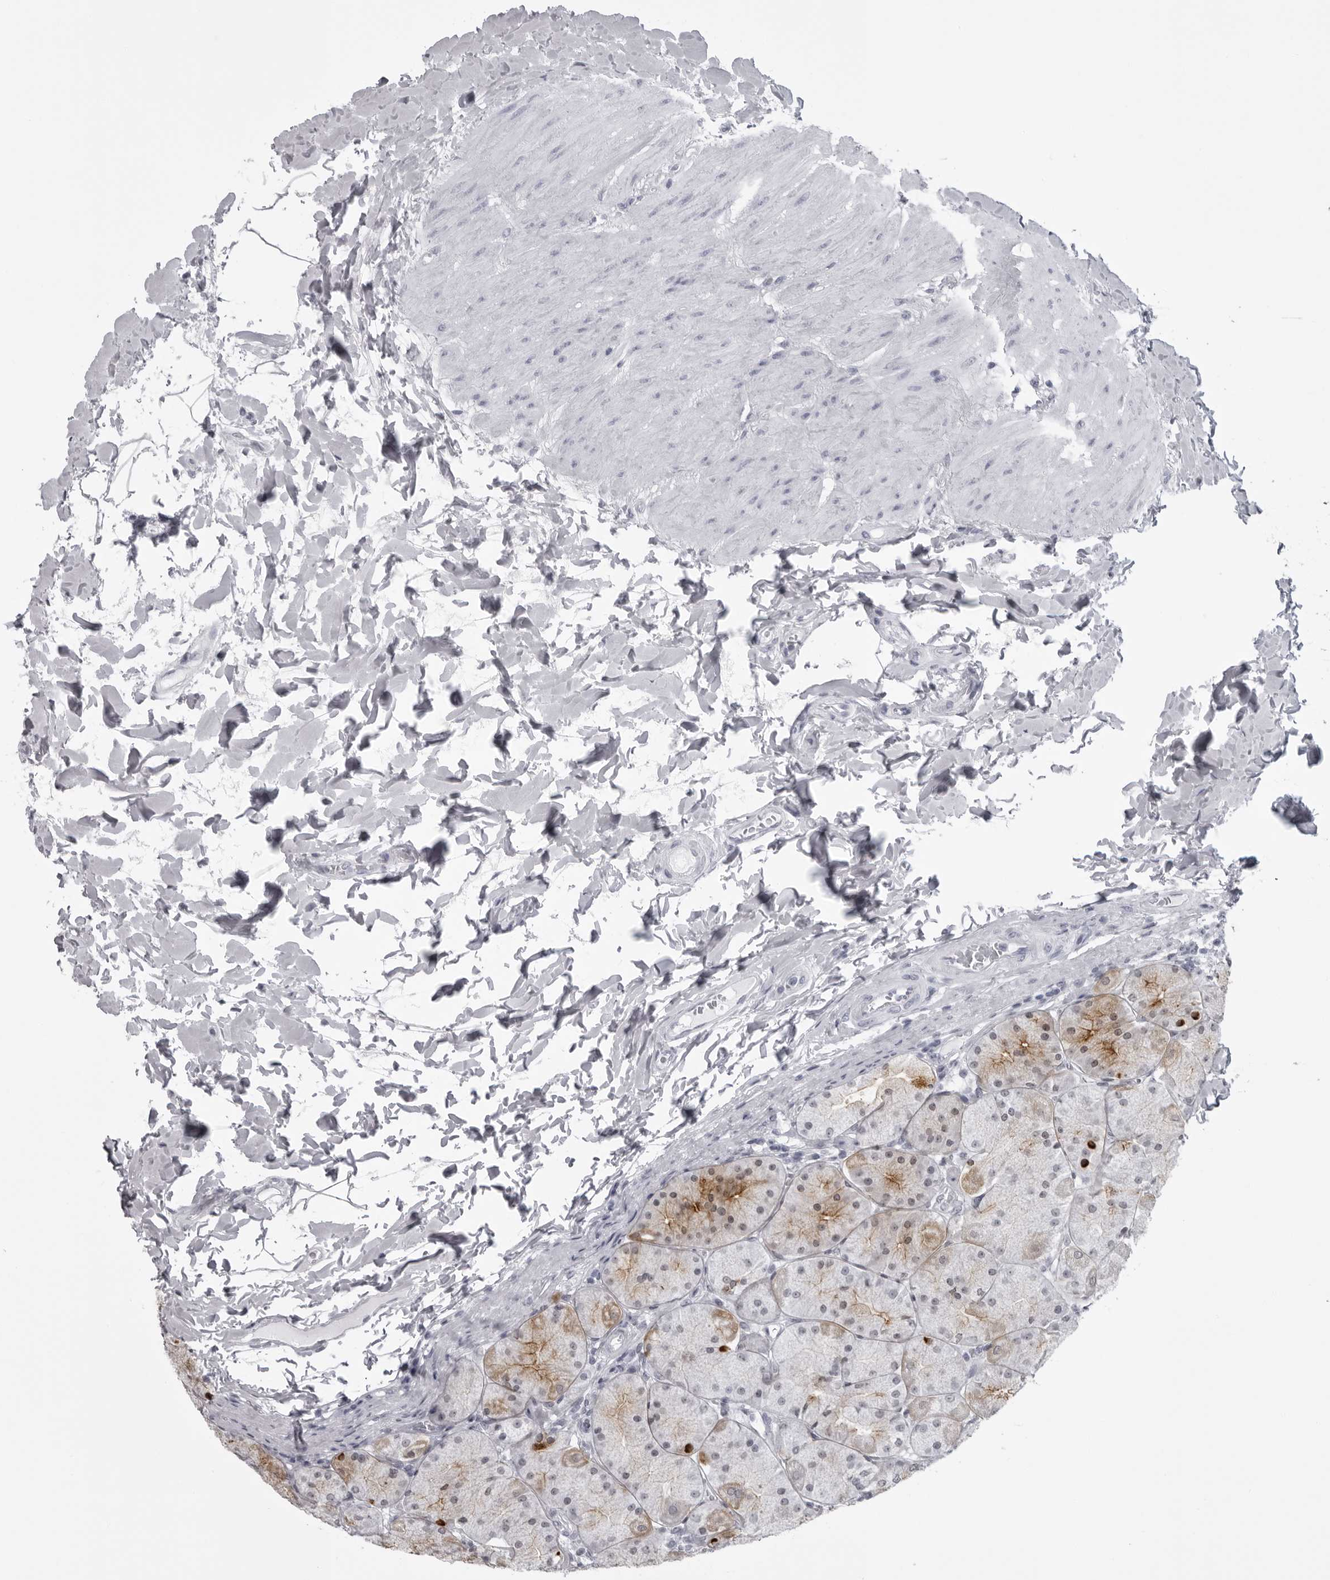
{"staining": {"intensity": "strong", "quantity": ">75%", "location": "cytoplasmic/membranous"}, "tissue": "stomach", "cell_type": "Glandular cells", "image_type": "normal", "snomed": [{"axis": "morphology", "description": "Normal tissue, NOS"}, {"axis": "topography", "description": "Stomach, upper"}], "caption": "Benign stomach was stained to show a protein in brown. There is high levels of strong cytoplasmic/membranous staining in about >75% of glandular cells. (DAB IHC with brightfield microscopy, high magnification).", "gene": "UROD", "patient": {"sex": "female", "age": 56}}